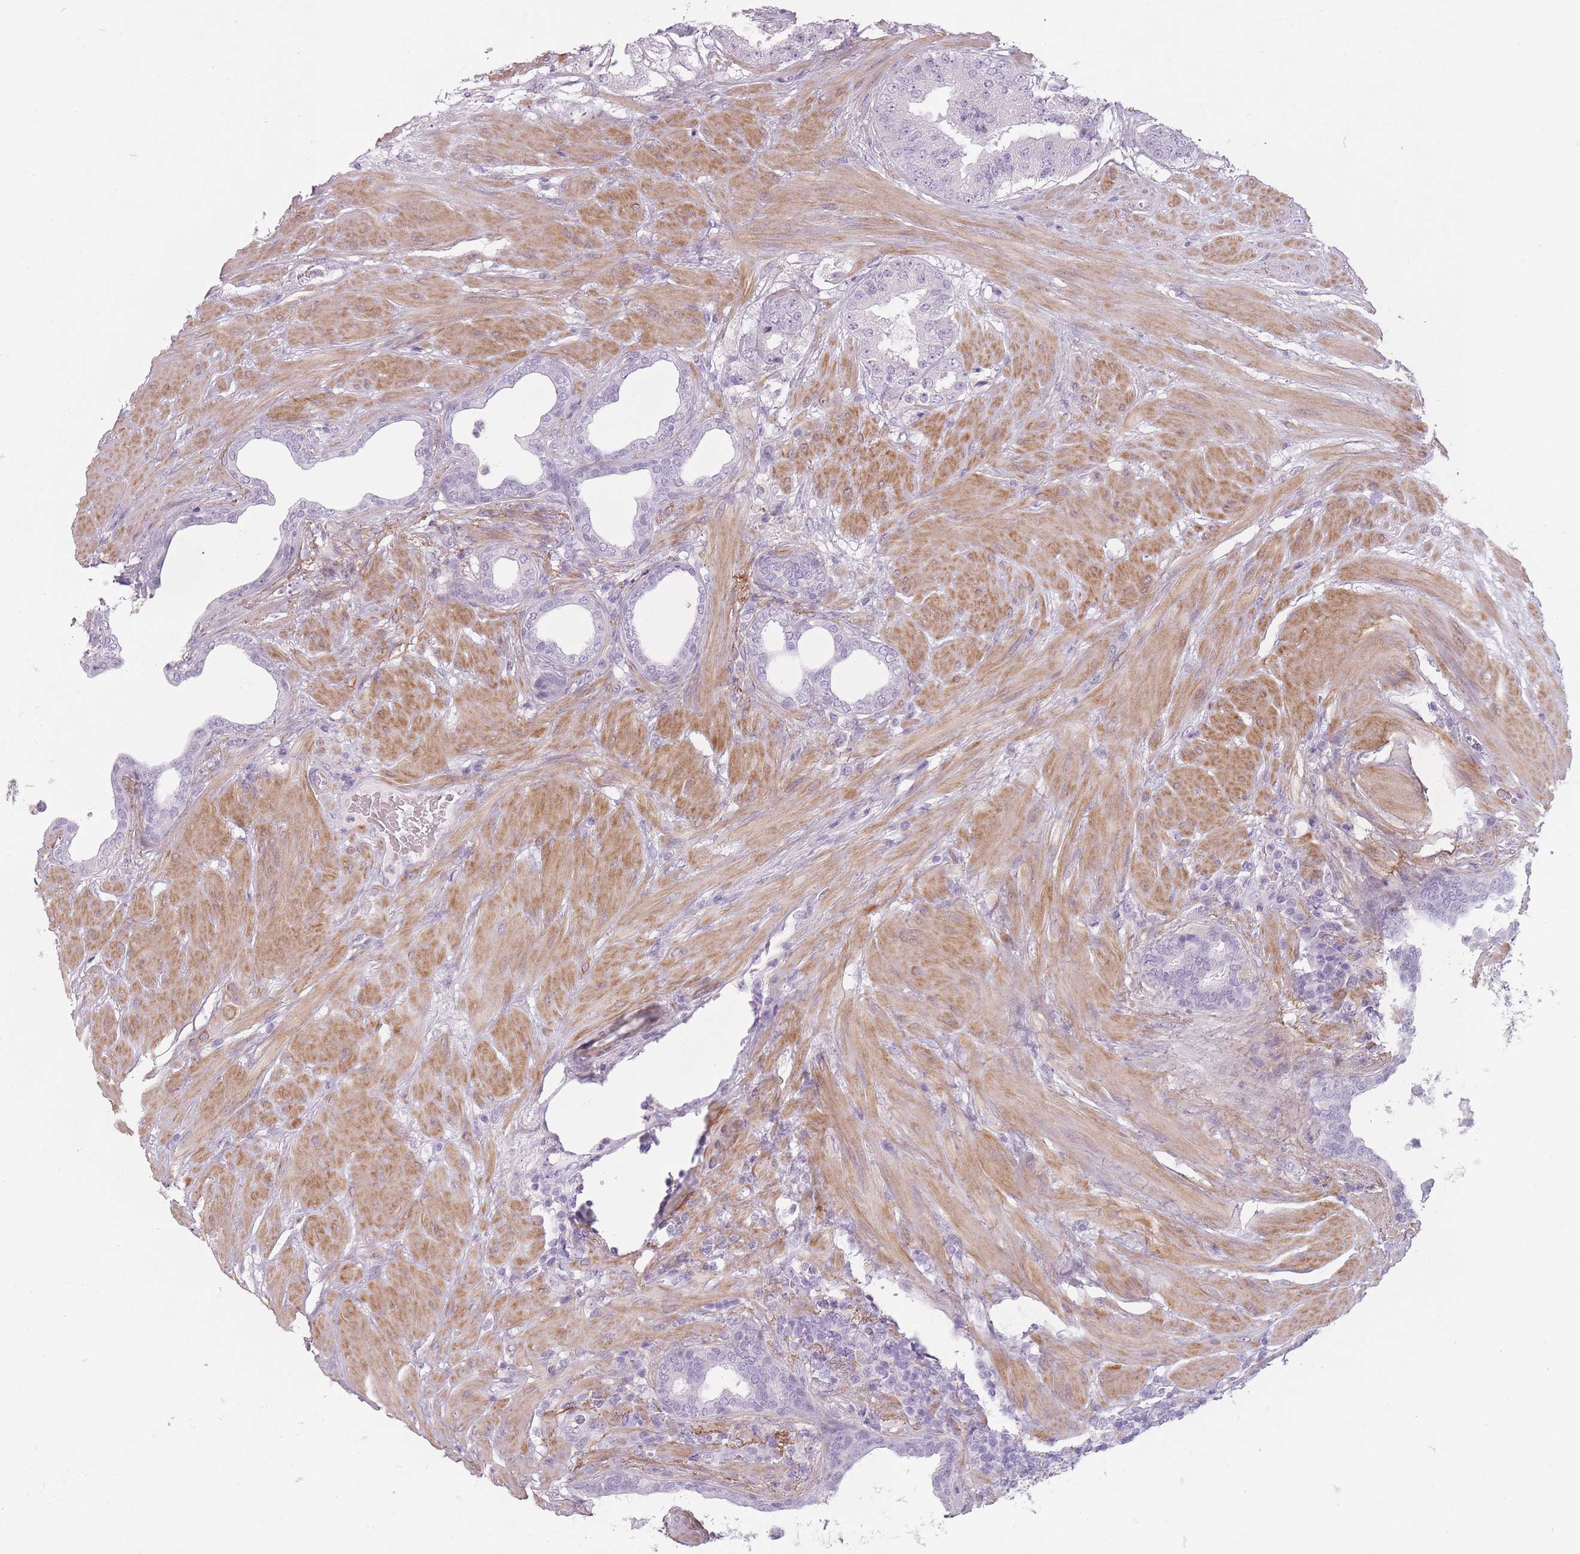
{"staining": {"intensity": "negative", "quantity": "none", "location": "none"}, "tissue": "prostate cancer", "cell_type": "Tumor cells", "image_type": "cancer", "snomed": [{"axis": "morphology", "description": "Adenocarcinoma, High grade"}, {"axis": "topography", "description": "Prostate"}], "caption": "Tumor cells show no significant positivity in prostate adenocarcinoma (high-grade).", "gene": "RFX4", "patient": {"sex": "male", "age": 68}}